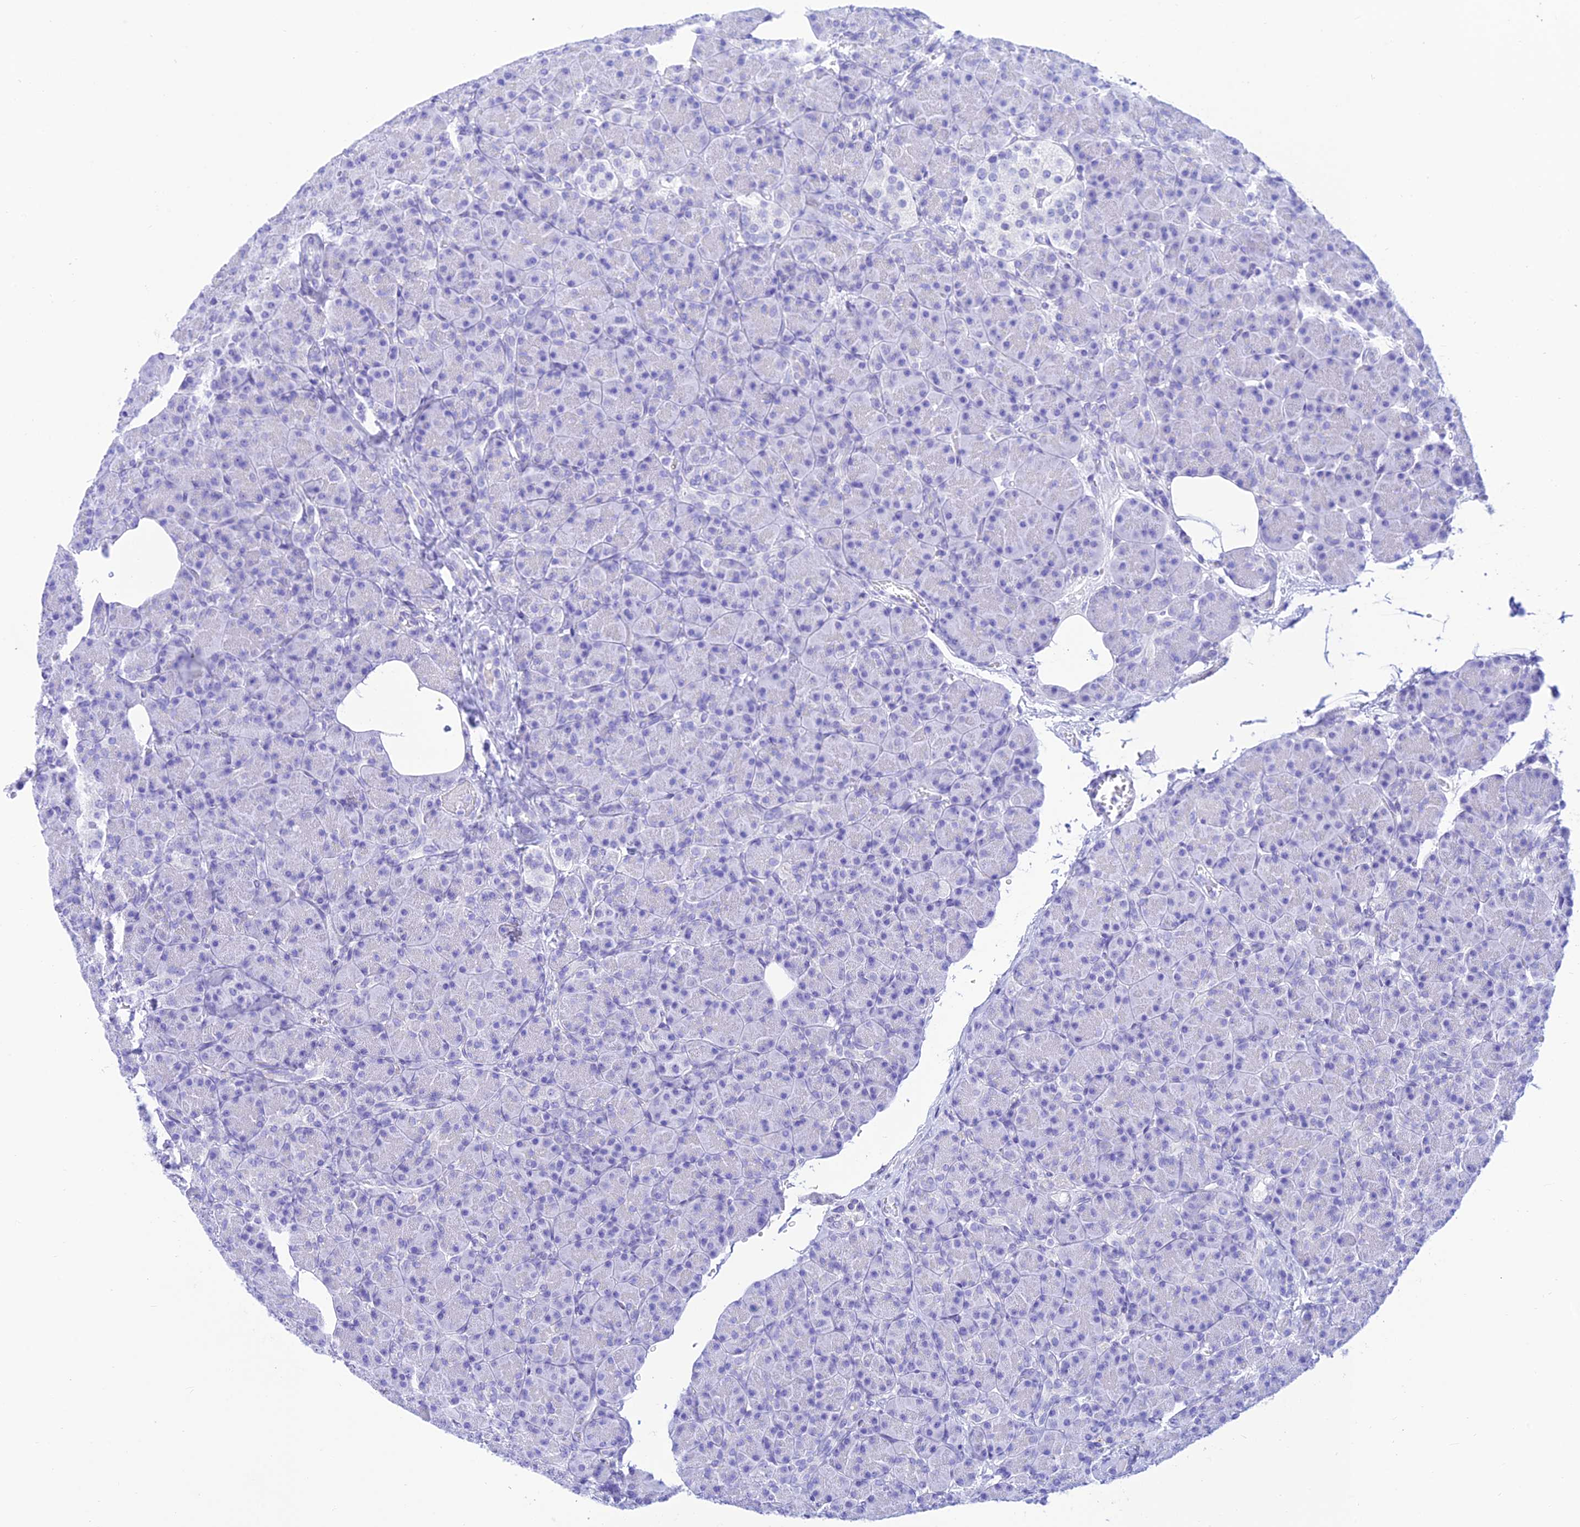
{"staining": {"intensity": "negative", "quantity": "none", "location": "none"}, "tissue": "pancreas", "cell_type": "Exocrine glandular cells", "image_type": "normal", "snomed": [{"axis": "morphology", "description": "Normal tissue, NOS"}, {"axis": "topography", "description": "Pancreas"}], "caption": "The micrograph reveals no staining of exocrine glandular cells in normal pancreas.", "gene": "PRNP", "patient": {"sex": "female", "age": 43}}